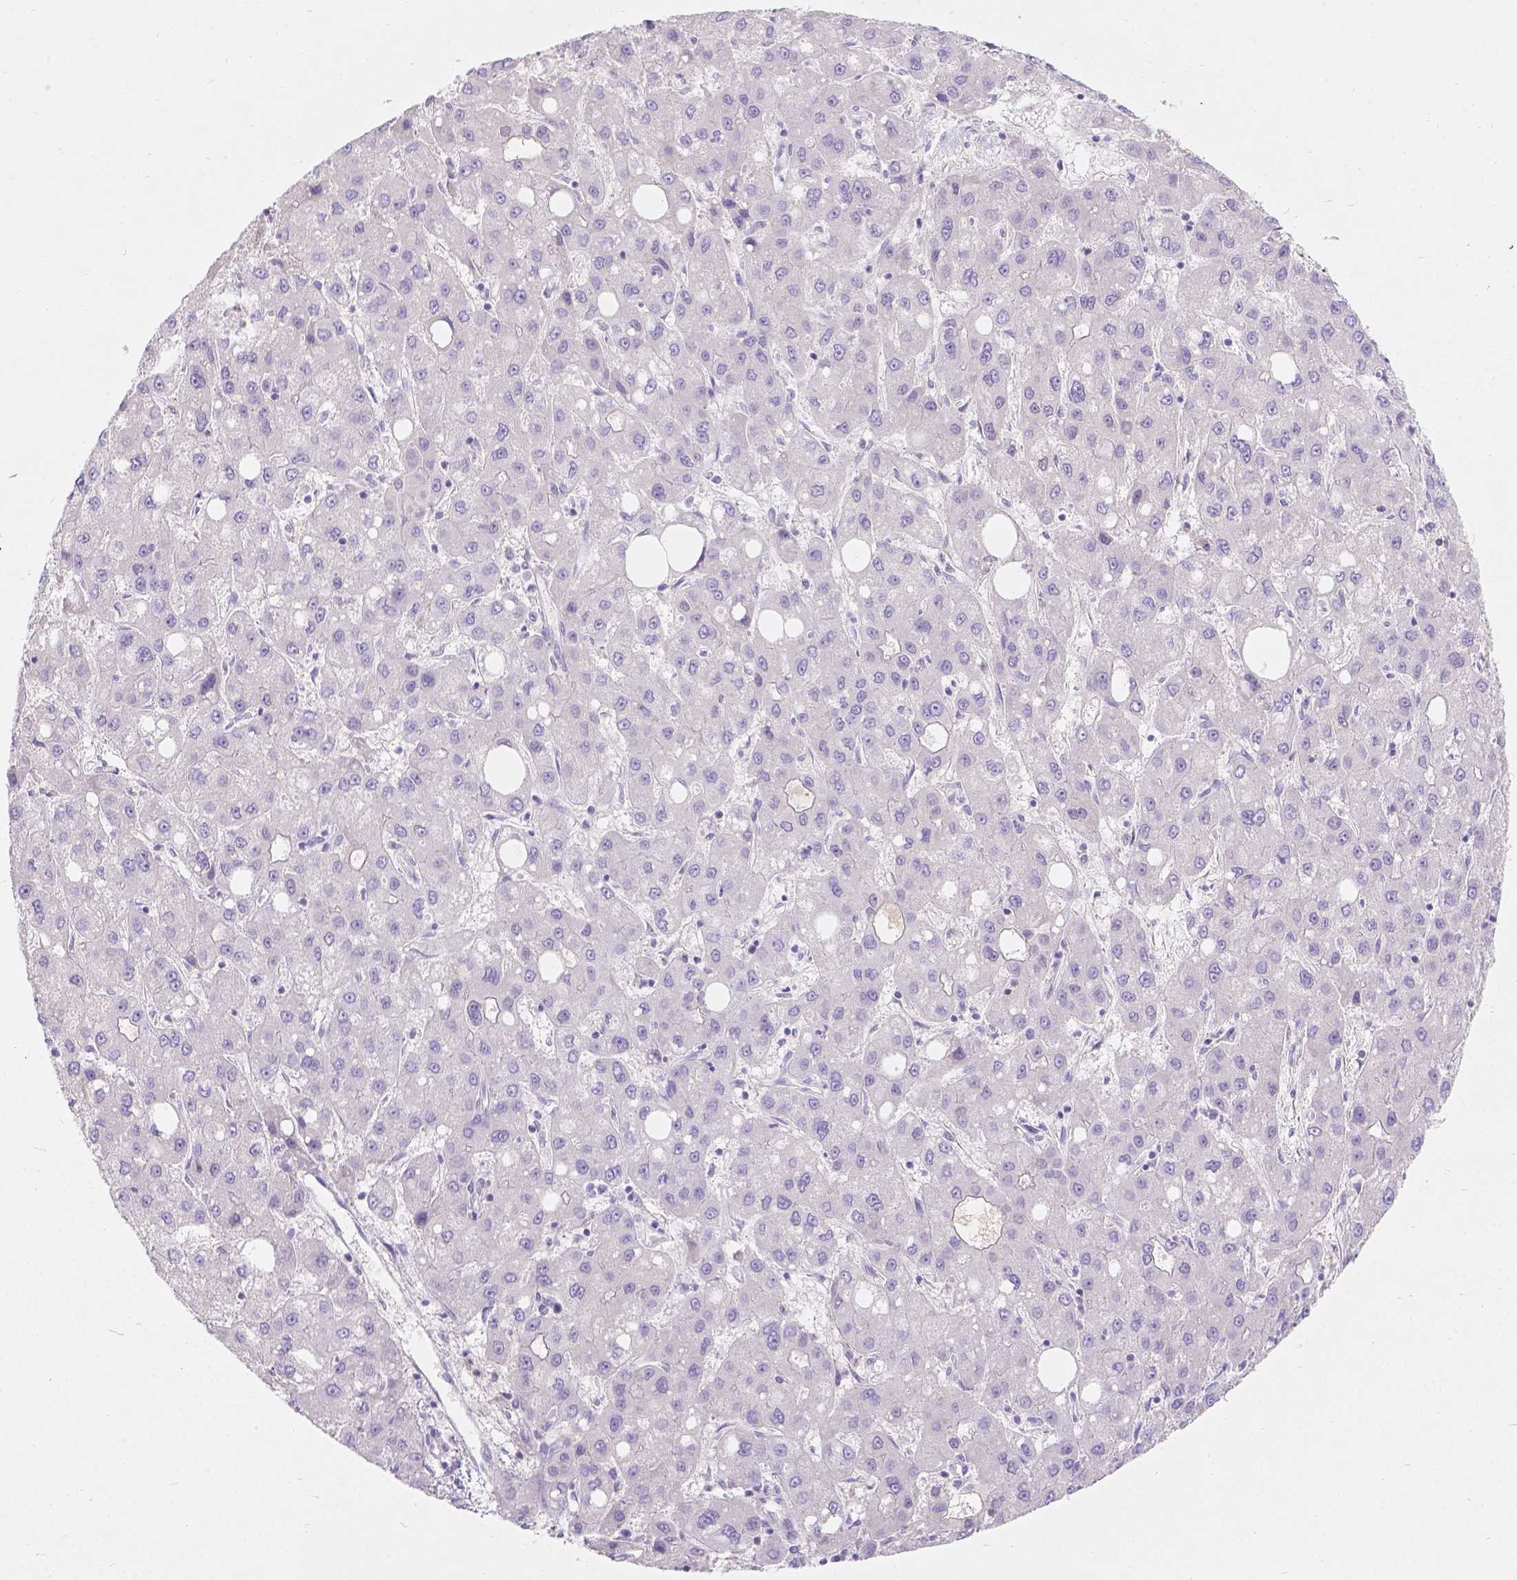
{"staining": {"intensity": "negative", "quantity": "none", "location": "none"}, "tissue": "liver cancer", "cell_type": "Tumor cells", "image_type": "cancer", "snomed": [{"axis": "morphology", "description": "Carcinoma, Hepatocellular, NOS"}, {"axis": "topography", "description": "Liver"}], "caption": "IHC of human liver hepatocellular carcinoma demonstrates no staining in tumor cells.", "gene": "GAL3ST2", "patient": {"sex": "male", "age": 73}}